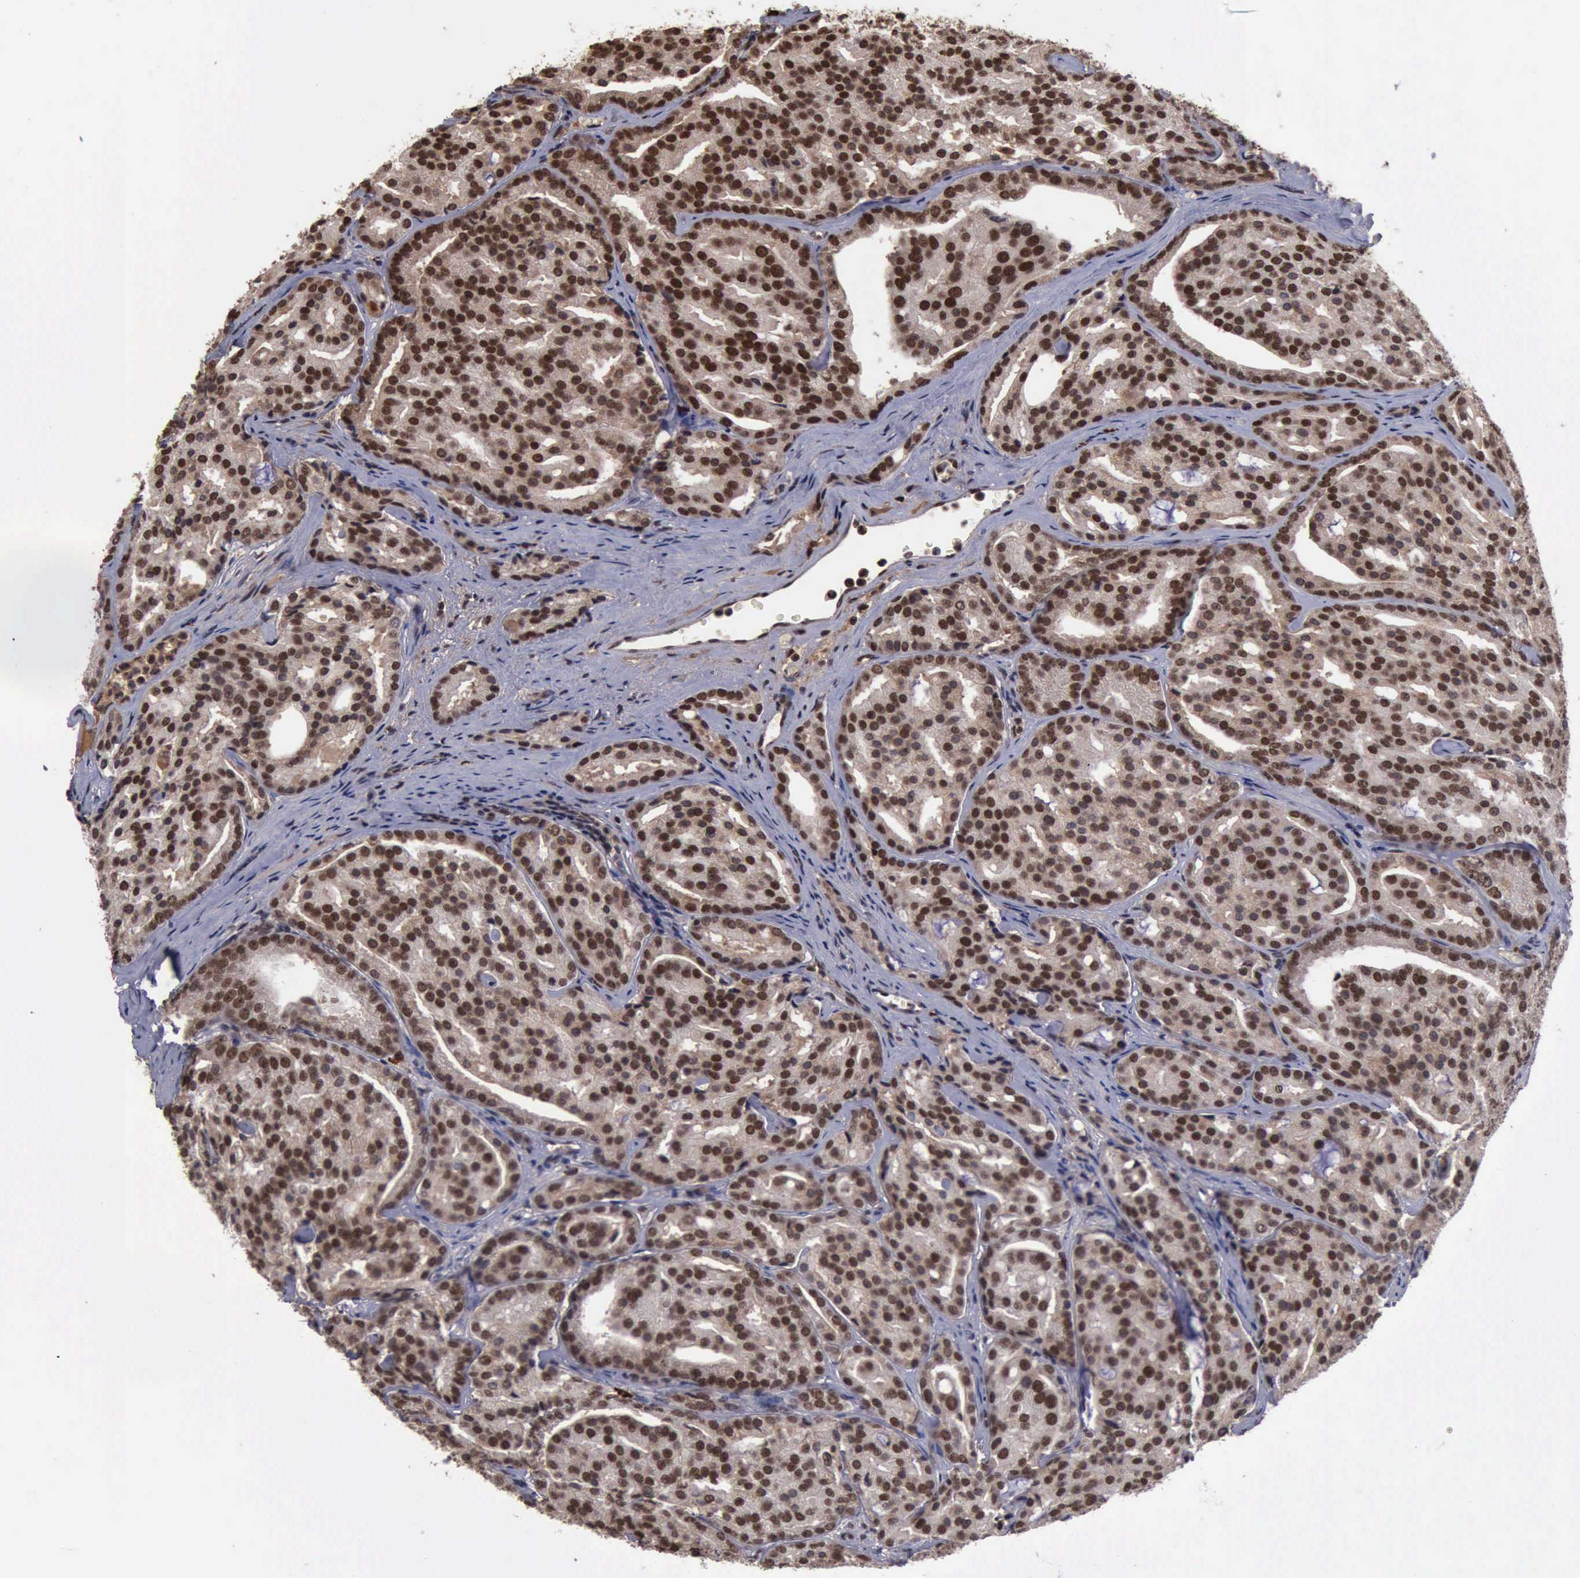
{"staining": {"intensity": "strong", "quantity": ">75%", "location": "cytoplasmic/membranous,nuclear"}, "tissue": "prostate cancer", "cell_type": "Tumor cells", "image_type": "cancer", "snomed": [{"axis": "morphology", "description": "Adenocarcinoma, High grade"}, {"axis": "topography", "description": "Prostate"}], "caption": "A micrograph showing strong cytoplasmic/membranous and nuclear expression in approximately >75% of tumor cells in adenocarcinoma (high-grade) (prostate), as visualized by brown immunohistochemical staining.", "gene": "TRMT2A", "patient": {"sex": "male", "age": 64}}